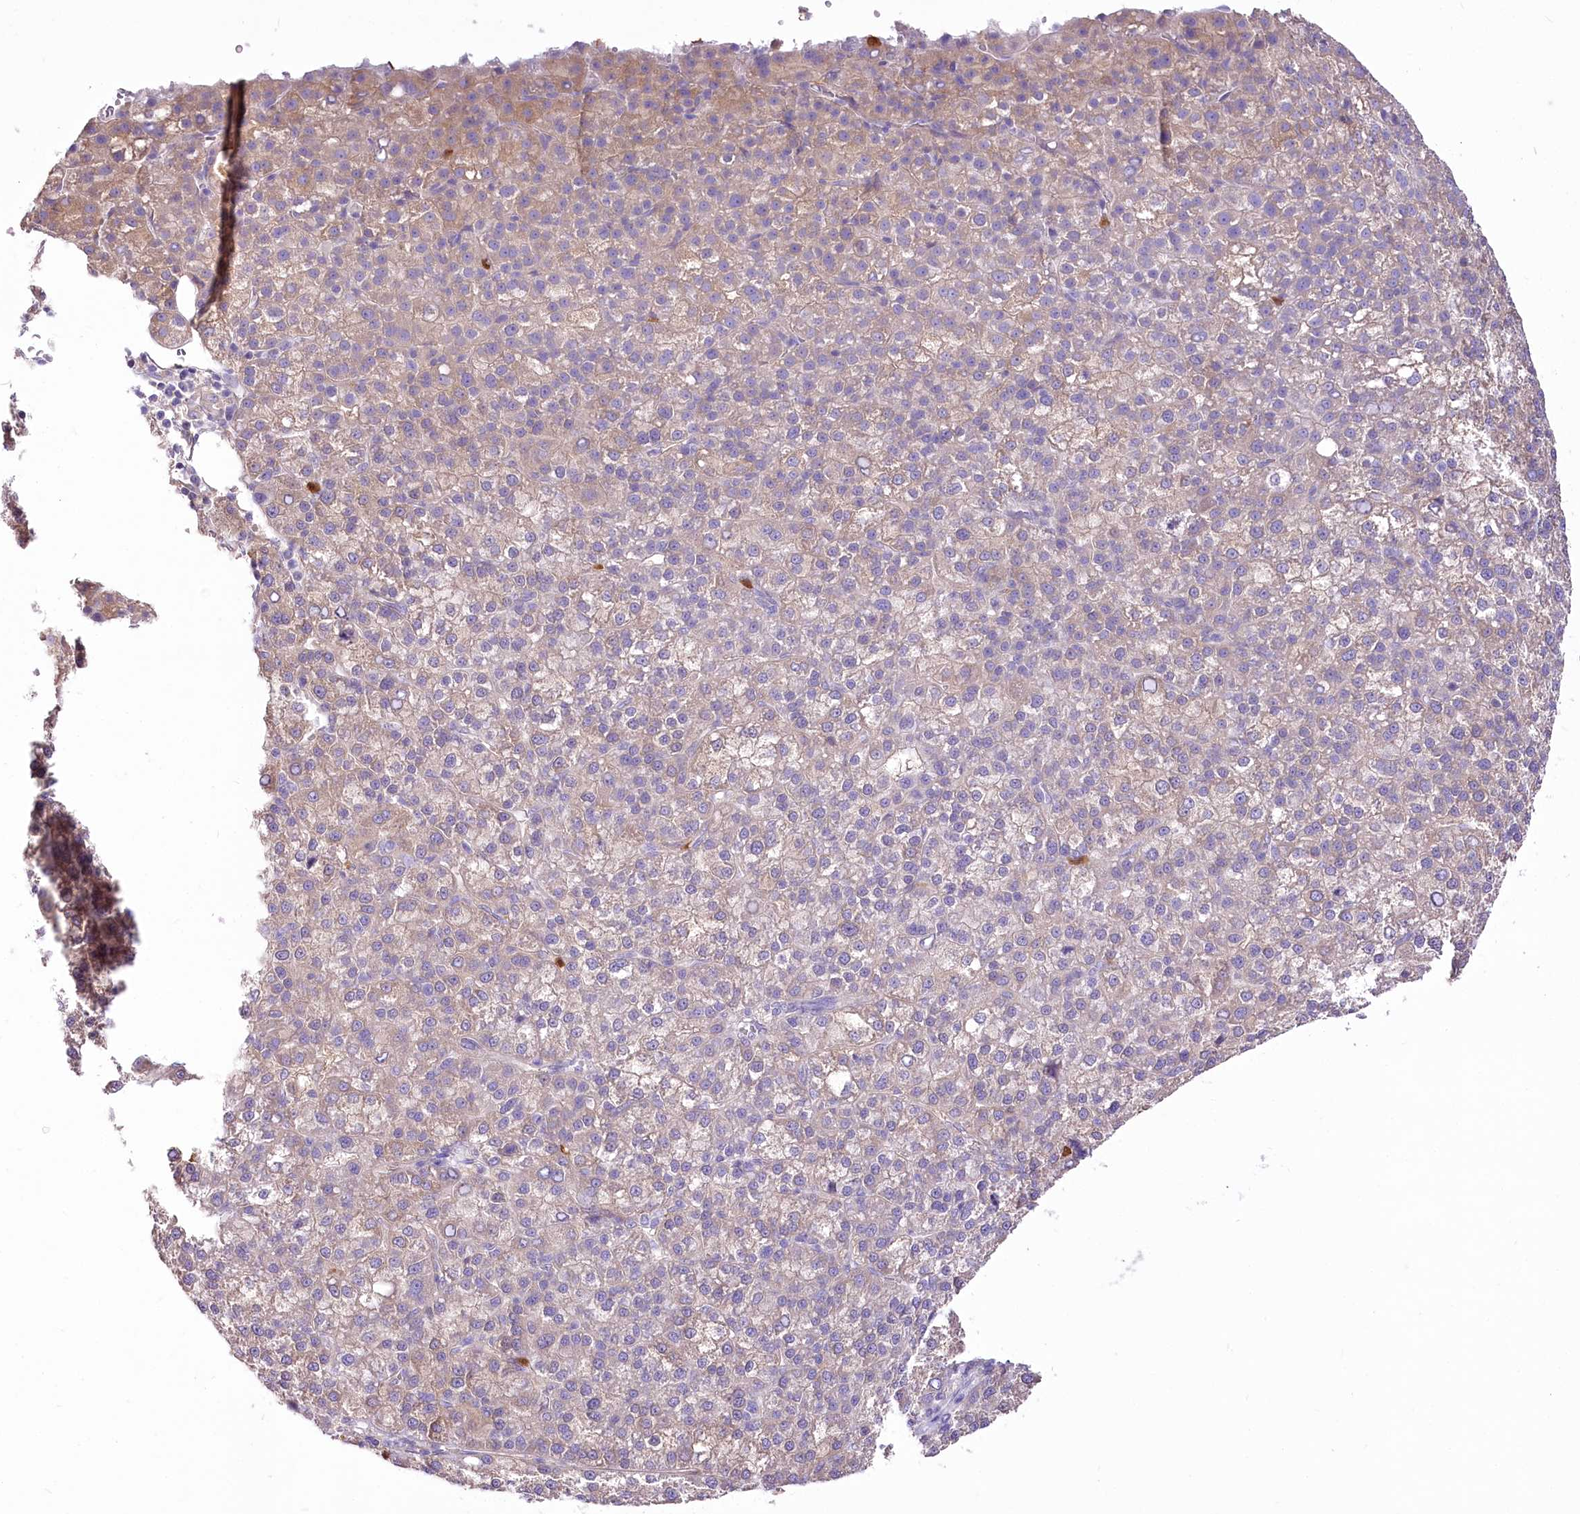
{"staining": {"intensity": "weak", "quantity": "25%-75%", "location": "cytoplasmic/membranous"}, "tissue": "liver cancer", "cell_type": "Tumor cells", "image_type": "cancer", "snomed": [{"axis": "morphology", "description": "Carcinoma, Hepatocellular, NOS"}, {"axis": "topography", "description": "Liver"}], "caption": "This micrograph demonstrates IHC staining of human liver cancer (hepatocellular carcinoma), with low weak cytoplasmic/membranous positivity in approximately 25%-75% of tumor cells.", "gene": "DPYD", "patient": {"sex": "female", "age": 58}}